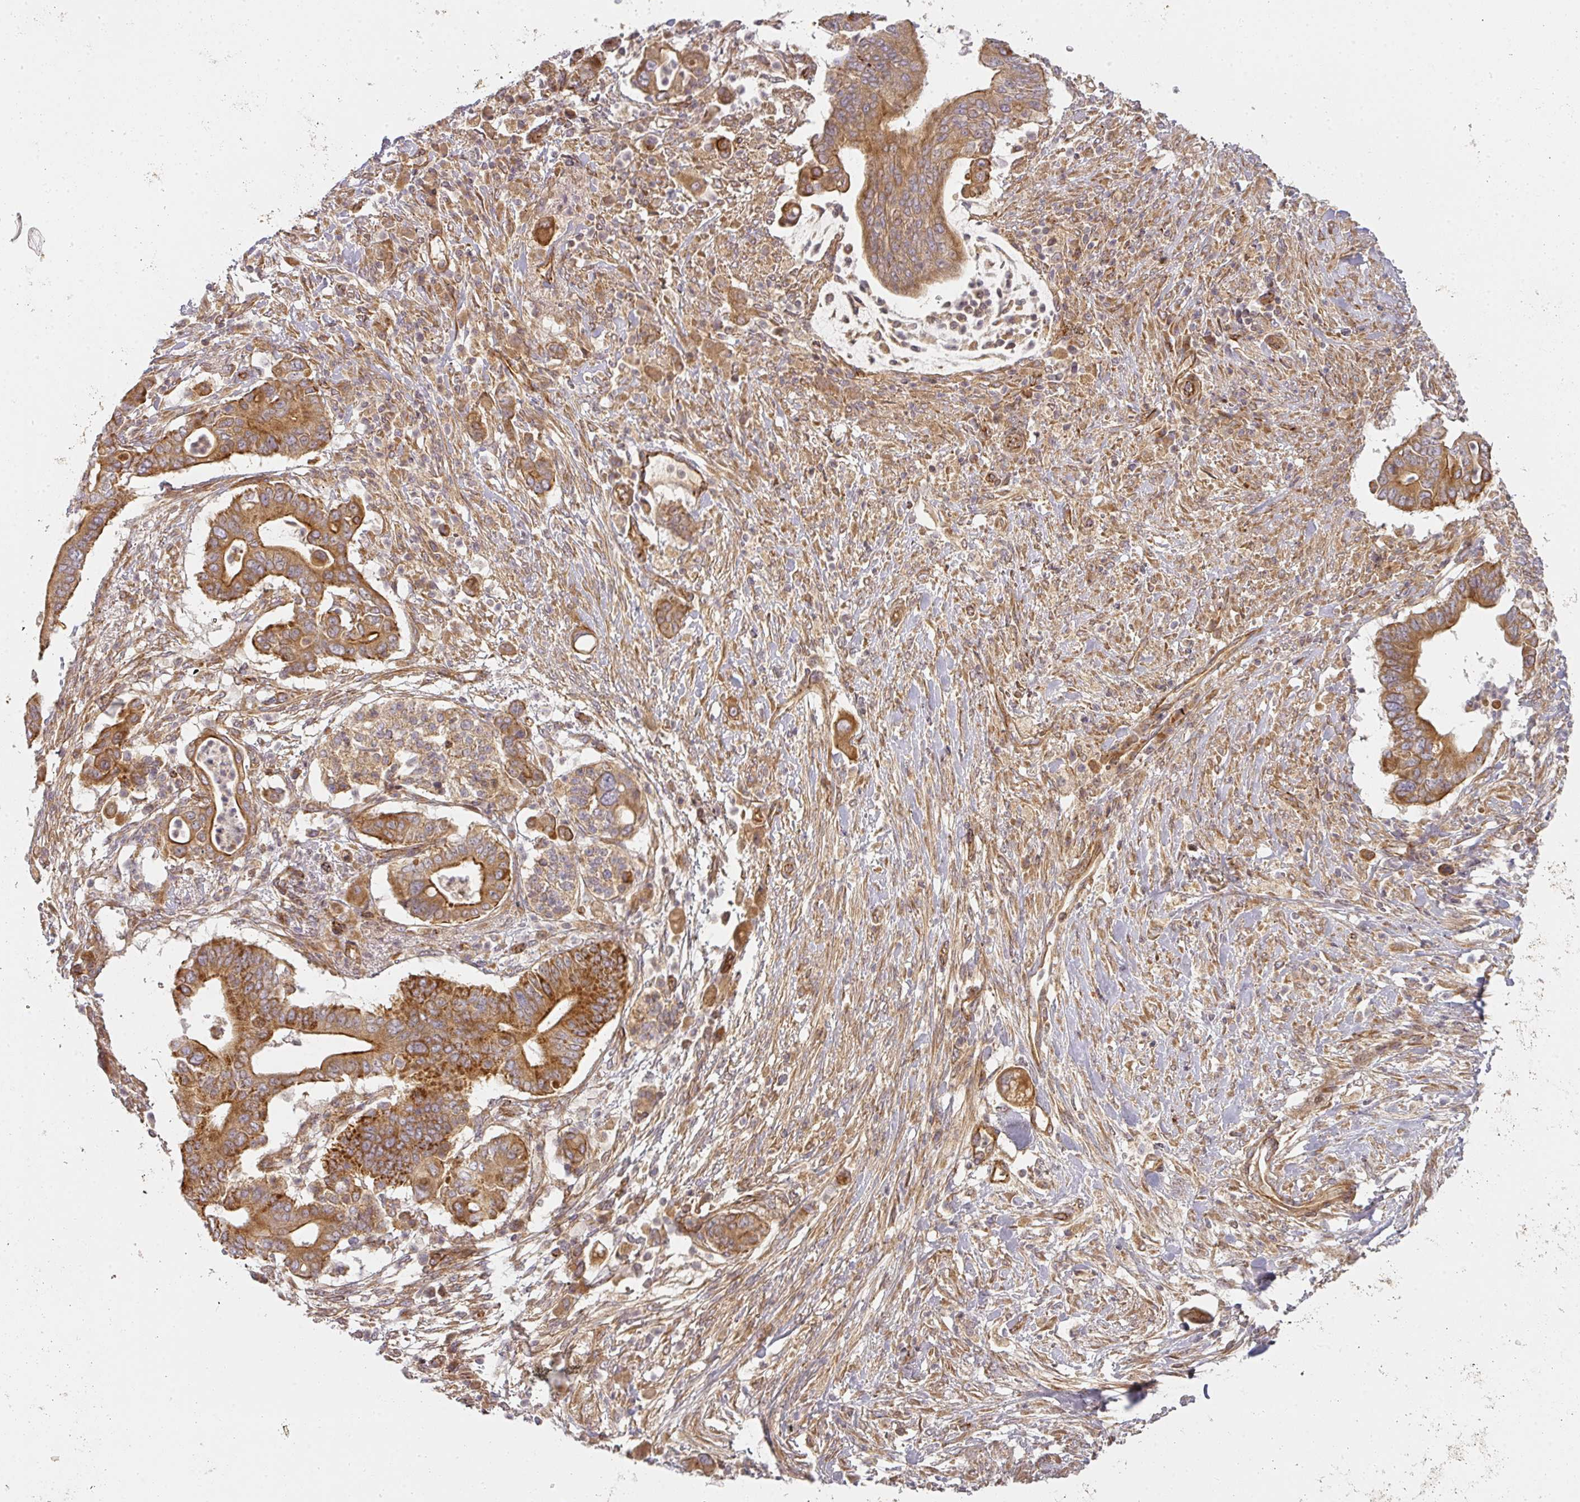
{"staining": {"intensity": "moderate", "quantity": ">75%", "location": "cytoplasmic/membranous"}, "tissue": "pancreatic cancer", "cell_type": "Tumor cells", "image_type": "cancer", "snomed": [{"axis": "morphology", "description": "Adenocarcinoma, NOS"}, {"axis": "topography", "description": "Pancreas"}], "caption": "This image exhibits pancreatic adenocarcinoma stained with immunohistochemistry (IHC) to label a protein in brown. The cytoplasmic/membranous of tumor cells show moderate positivity for the protein. Nuclei are counter-stained blue.", "gene": "CNOT1", "patient": {"sex": "male", "age": 68}}